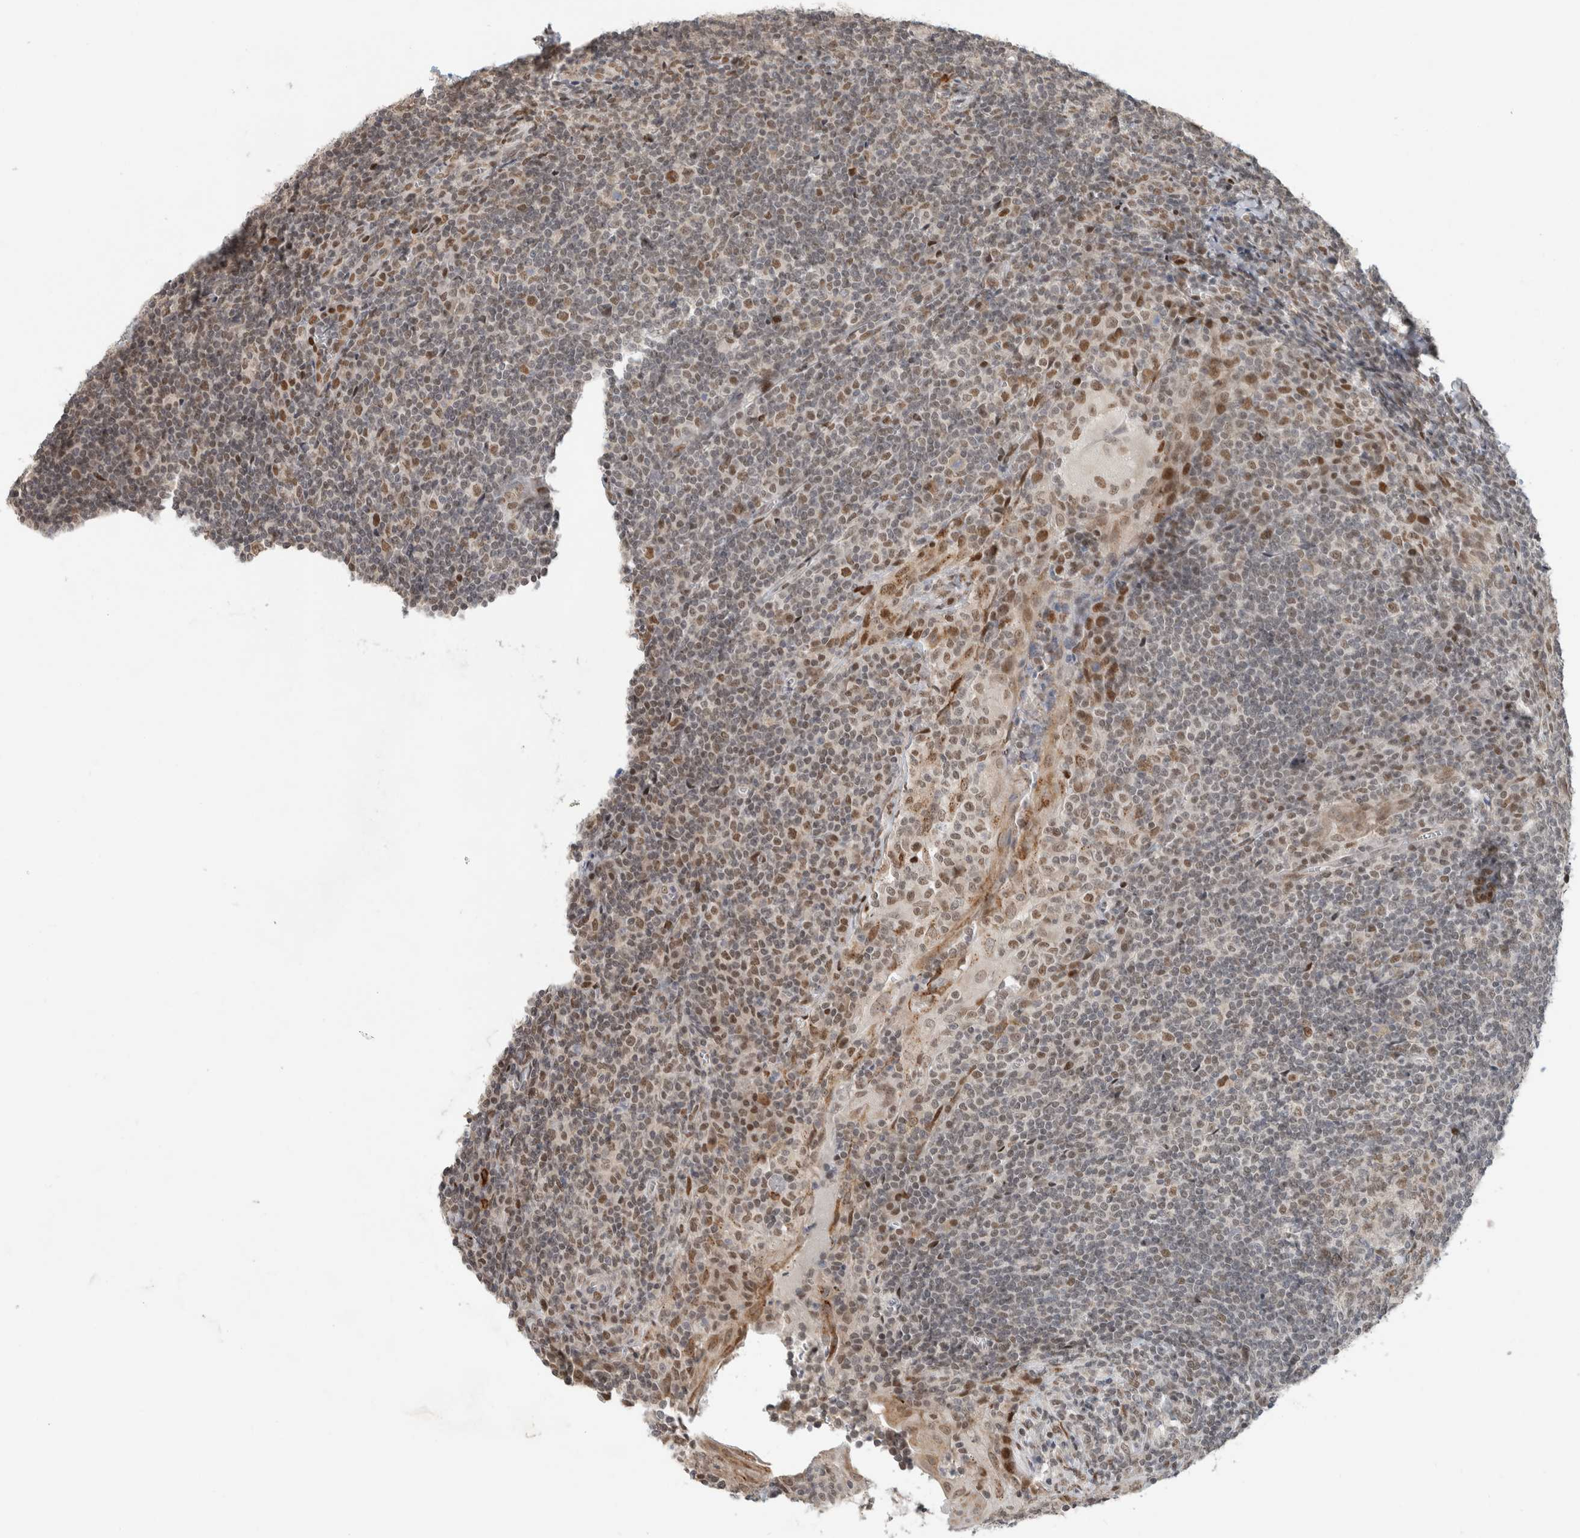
{"staining": {"intensity": "weak", "quantity": ">75%", "location": "nuclear"}, "tissue": "tonsil", "cell_type": "Germinal center cells", "image_type": "normal", "snomed": [{"axis": "morphology", "description": "Normal tissue, NOS"}, {"axis": "topography", "description": "Tonsil"}], "caption": "DAB (3,3'-diaminobenzidine) immunohistochemical staining of benign human tonsil shows weak nuclear protein expression in about >75% of germinal center cells.", "gene": "HNRNPR", "patient": {"sex": "male", "age": 37}}